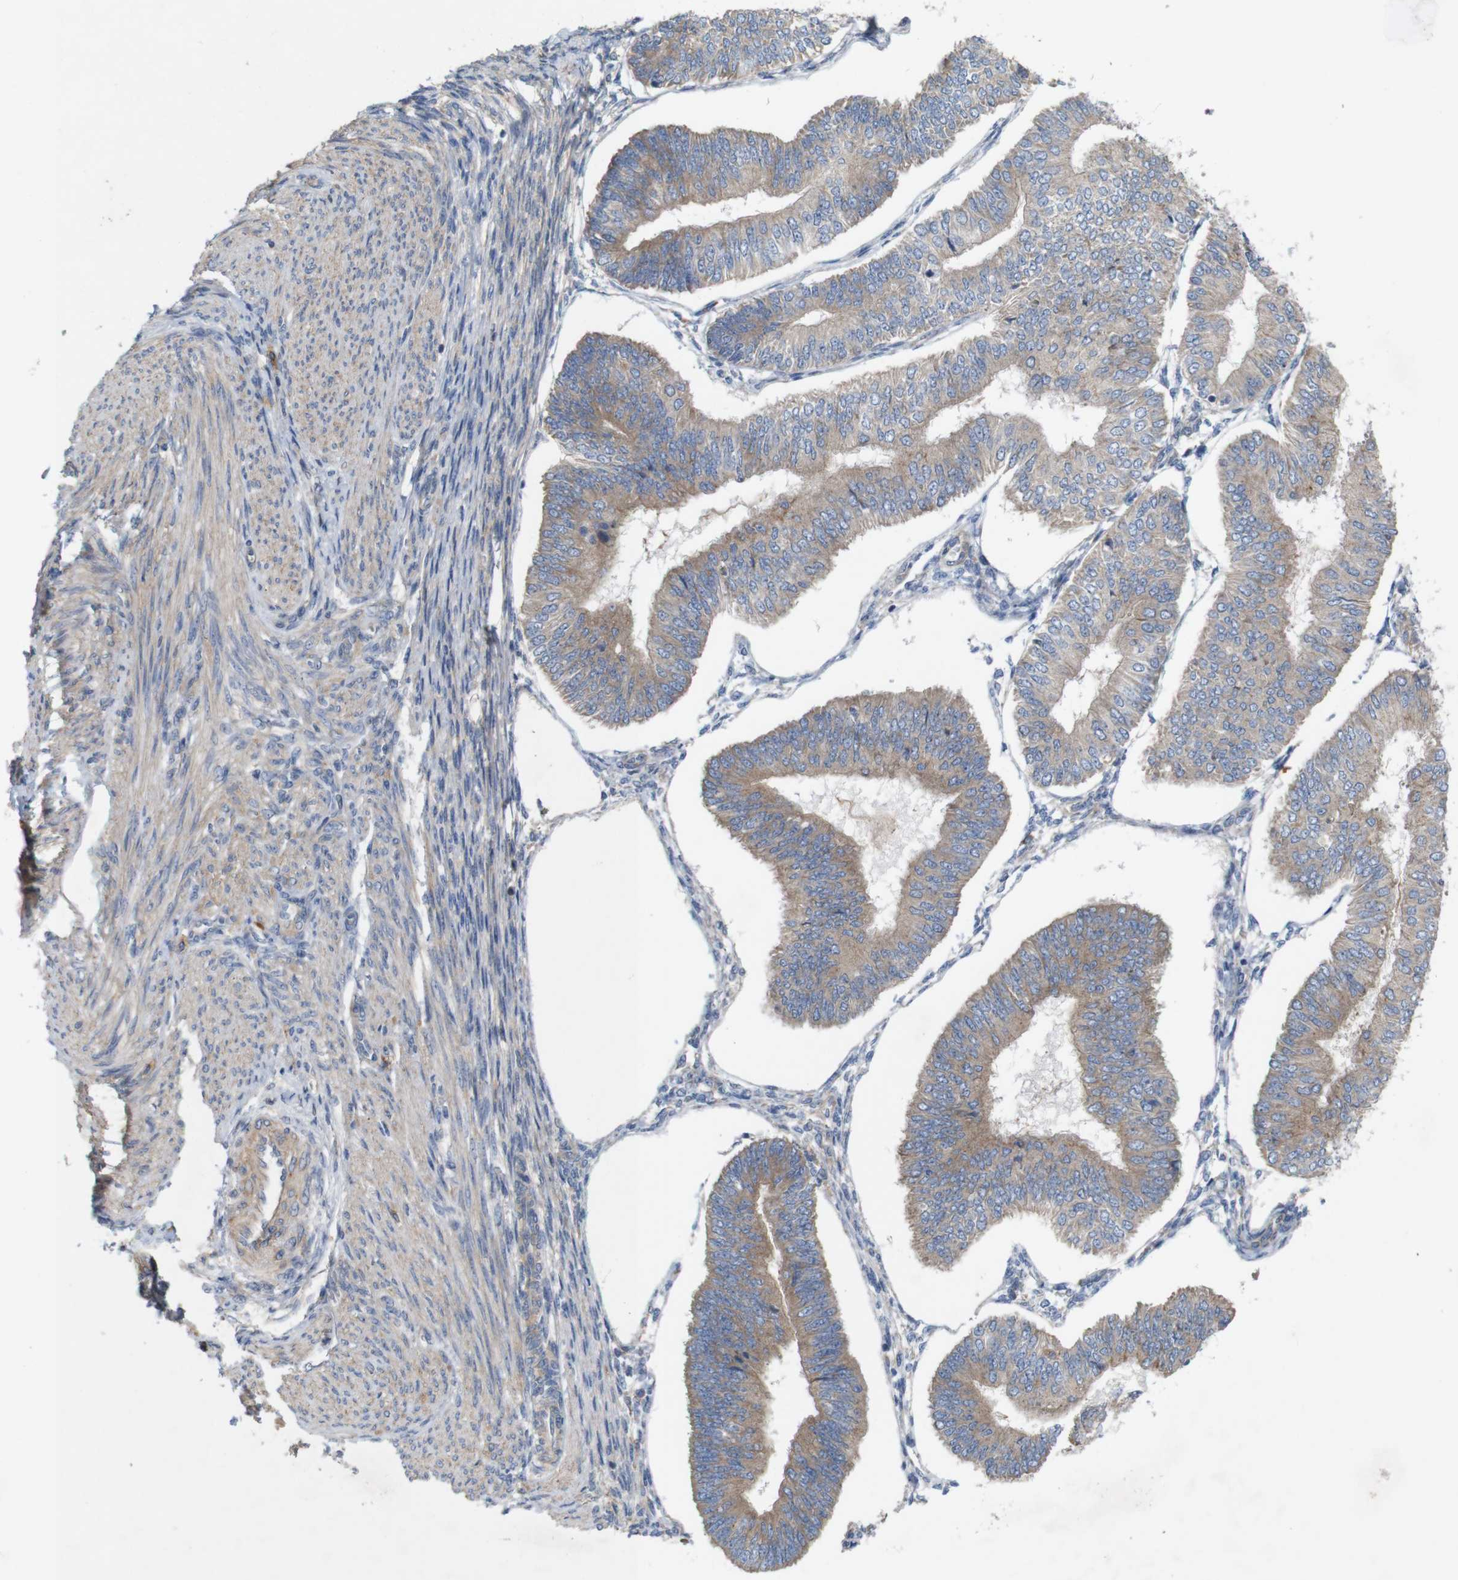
{"staining": {"intensity": "moderate", "quantity": ">75%", "location": "cytoplasmic/membranous"}, "tissue": "endometrial cancer", "cell_type": "Tumor cells", "image_type": "cancer", "snomed": [{"axis": "morphology", "description": "Adenocarcinoma, NOS"}, {"axis": "topography", "description": "Endometrium"}], "caption": "Endometrial cancer (adenocarcinoma) stained with a brown dye reveals moderate cytoplasmic/membranous positive staining in about >75% of tumor cells.", "gene": "SIGLEC8", "patient": {"sex": "female", "age": 58}}